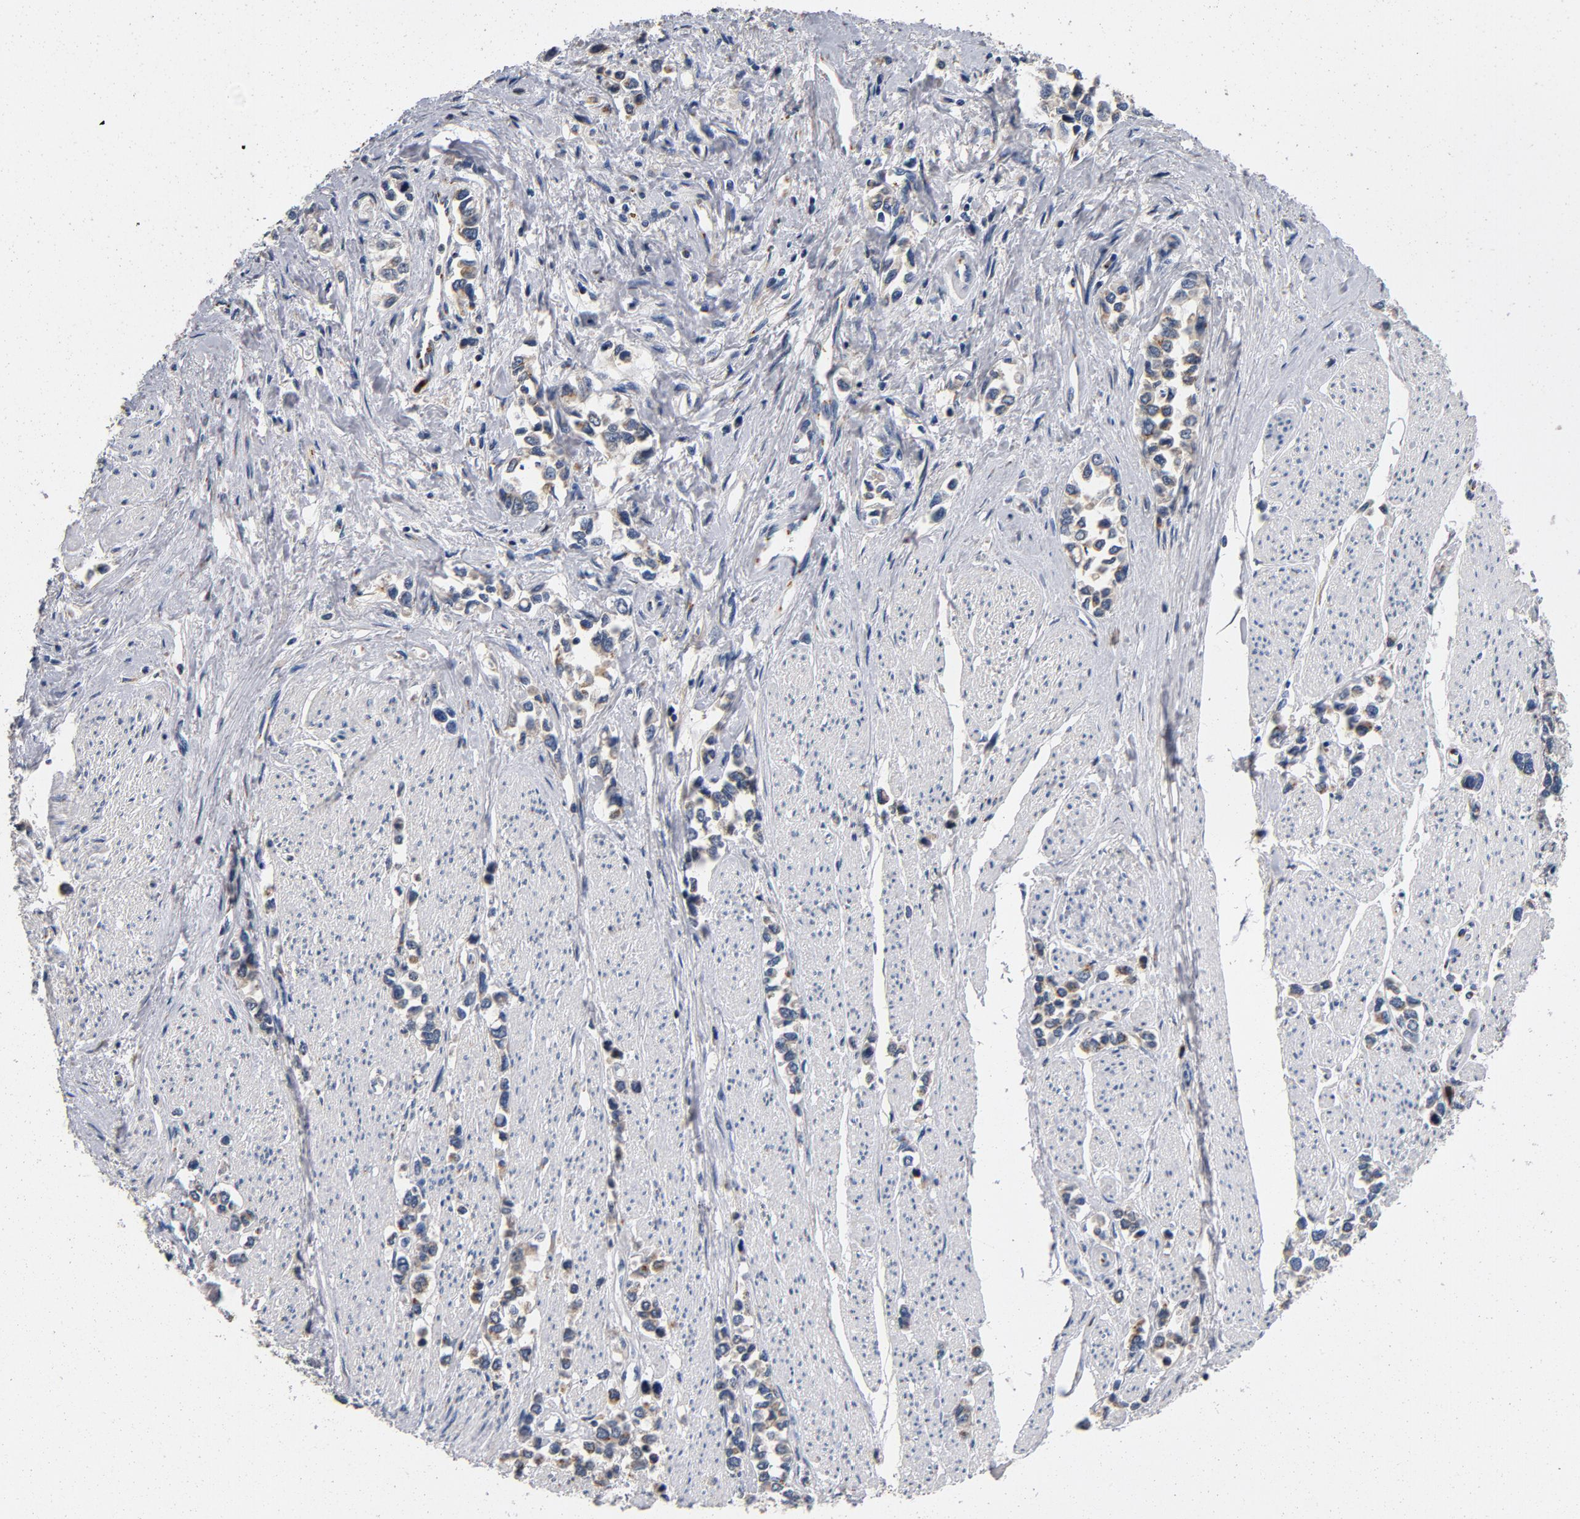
{"staining": {"intensity": "weak", "quantity": "<25%", "location": "cytoplasmic/membranous"}, "tissue": "stomach cancer", "cell_type": "Tumor cells", "image_type": "cancer", "snomed": [{"axis": "morphology", "description": "Adenocarcinoma, NOS"}, {"axis": "topography", "description": "Stomach, upper"}], "caption": "The photomicrograph demonstrates no significant staining in tumor cells of stomach cancer (adenocarcinoma).", "gene": "LMAN2", "patient": {"sex": "male", "age": 76}}